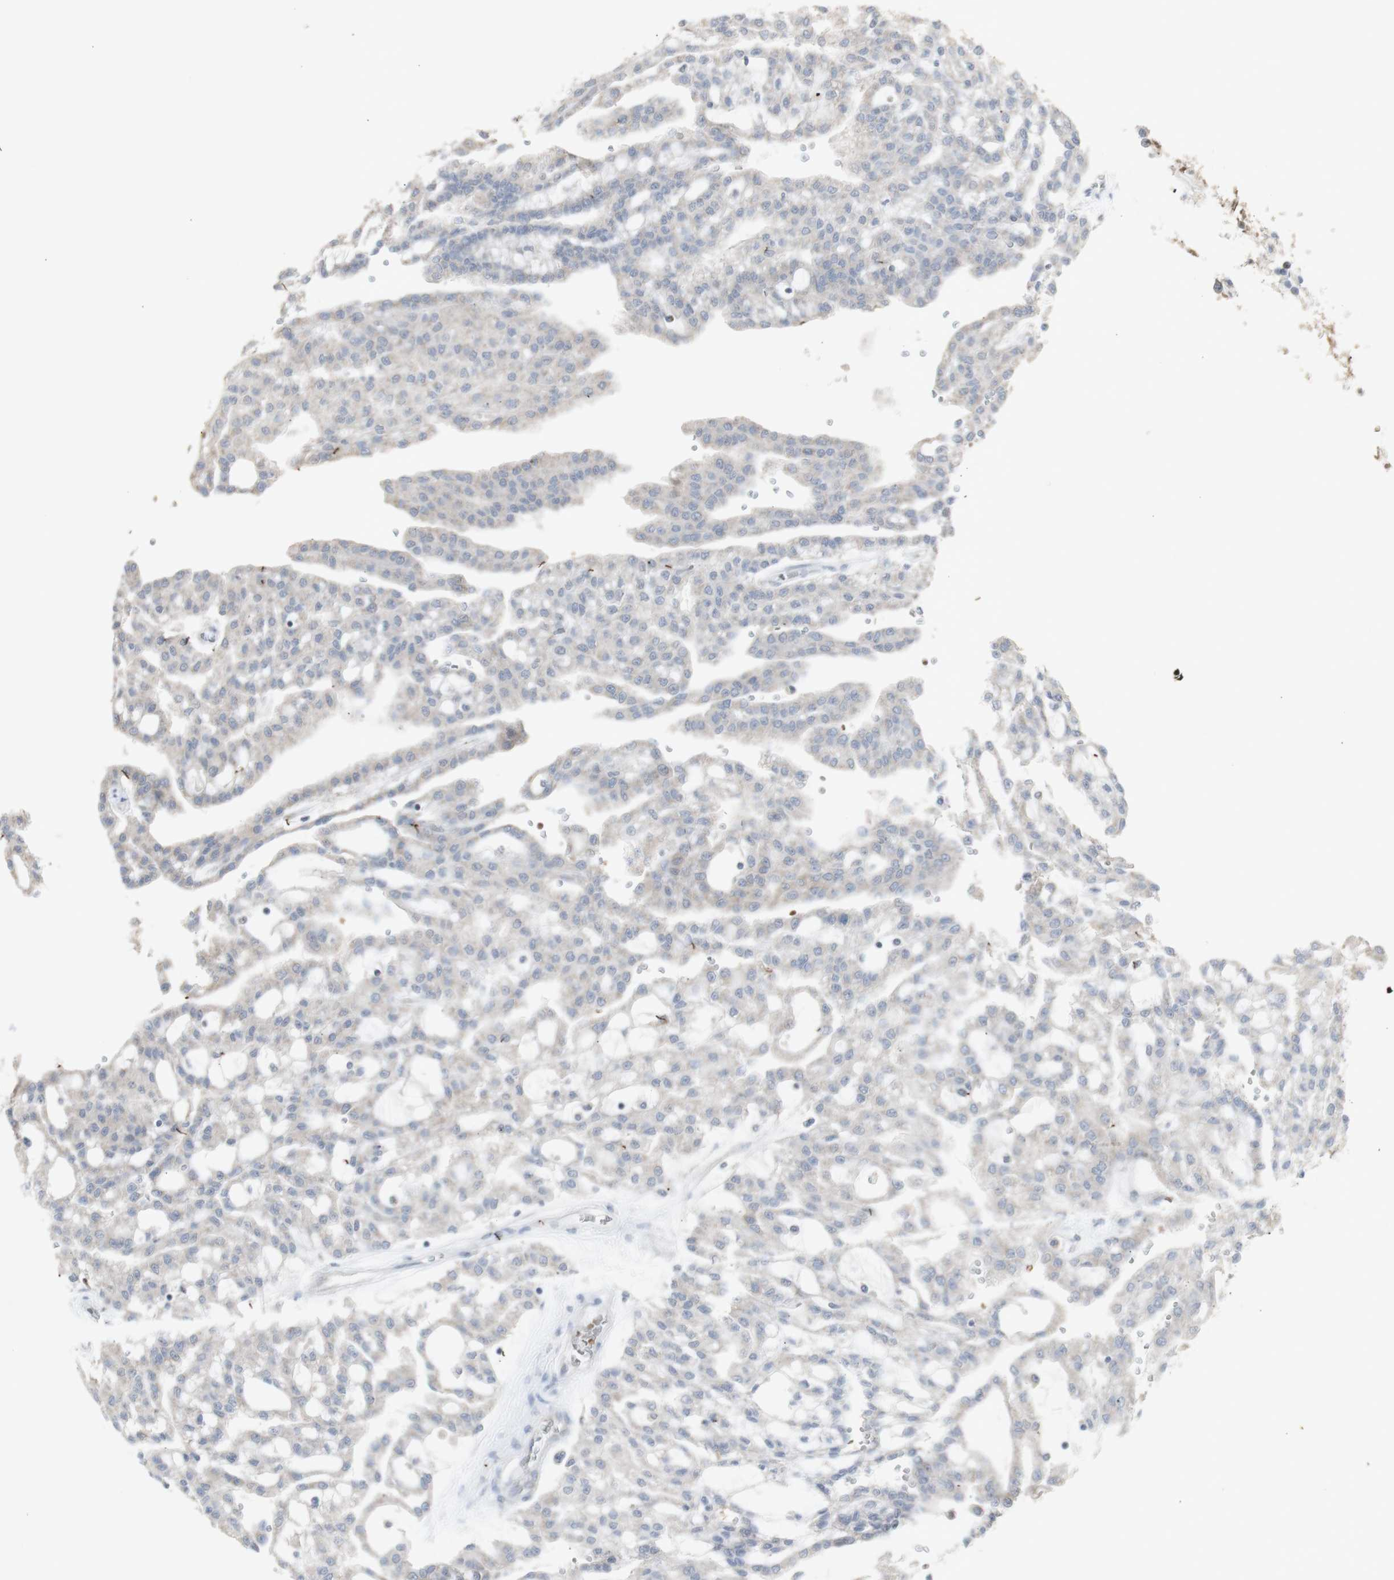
{"staining": {"intensity": "weak", "quantity": ">75%", "location": "cytoplasmic/membranous"}, "tissue": "renal cancer", "cell_type": "Tumor cells", "image_type": "cancer", "snomed": [{"axis": "morphology", "description": "Adenocarcinoma, NOS"}, {"axis": "topography", "description": "Kidney"}], "caption": "Immunohistochemical staining of human renal adenocarcinoma reveals weak cytoplasmic/membranous protein expression in about >75% of tumor cells. Using DAB (brown) and hematoxylin (blue) stains, captured at high magnification using brightfield microscopy.", "gene": "INS", "patient": {"sex": "male", "age": 63}}